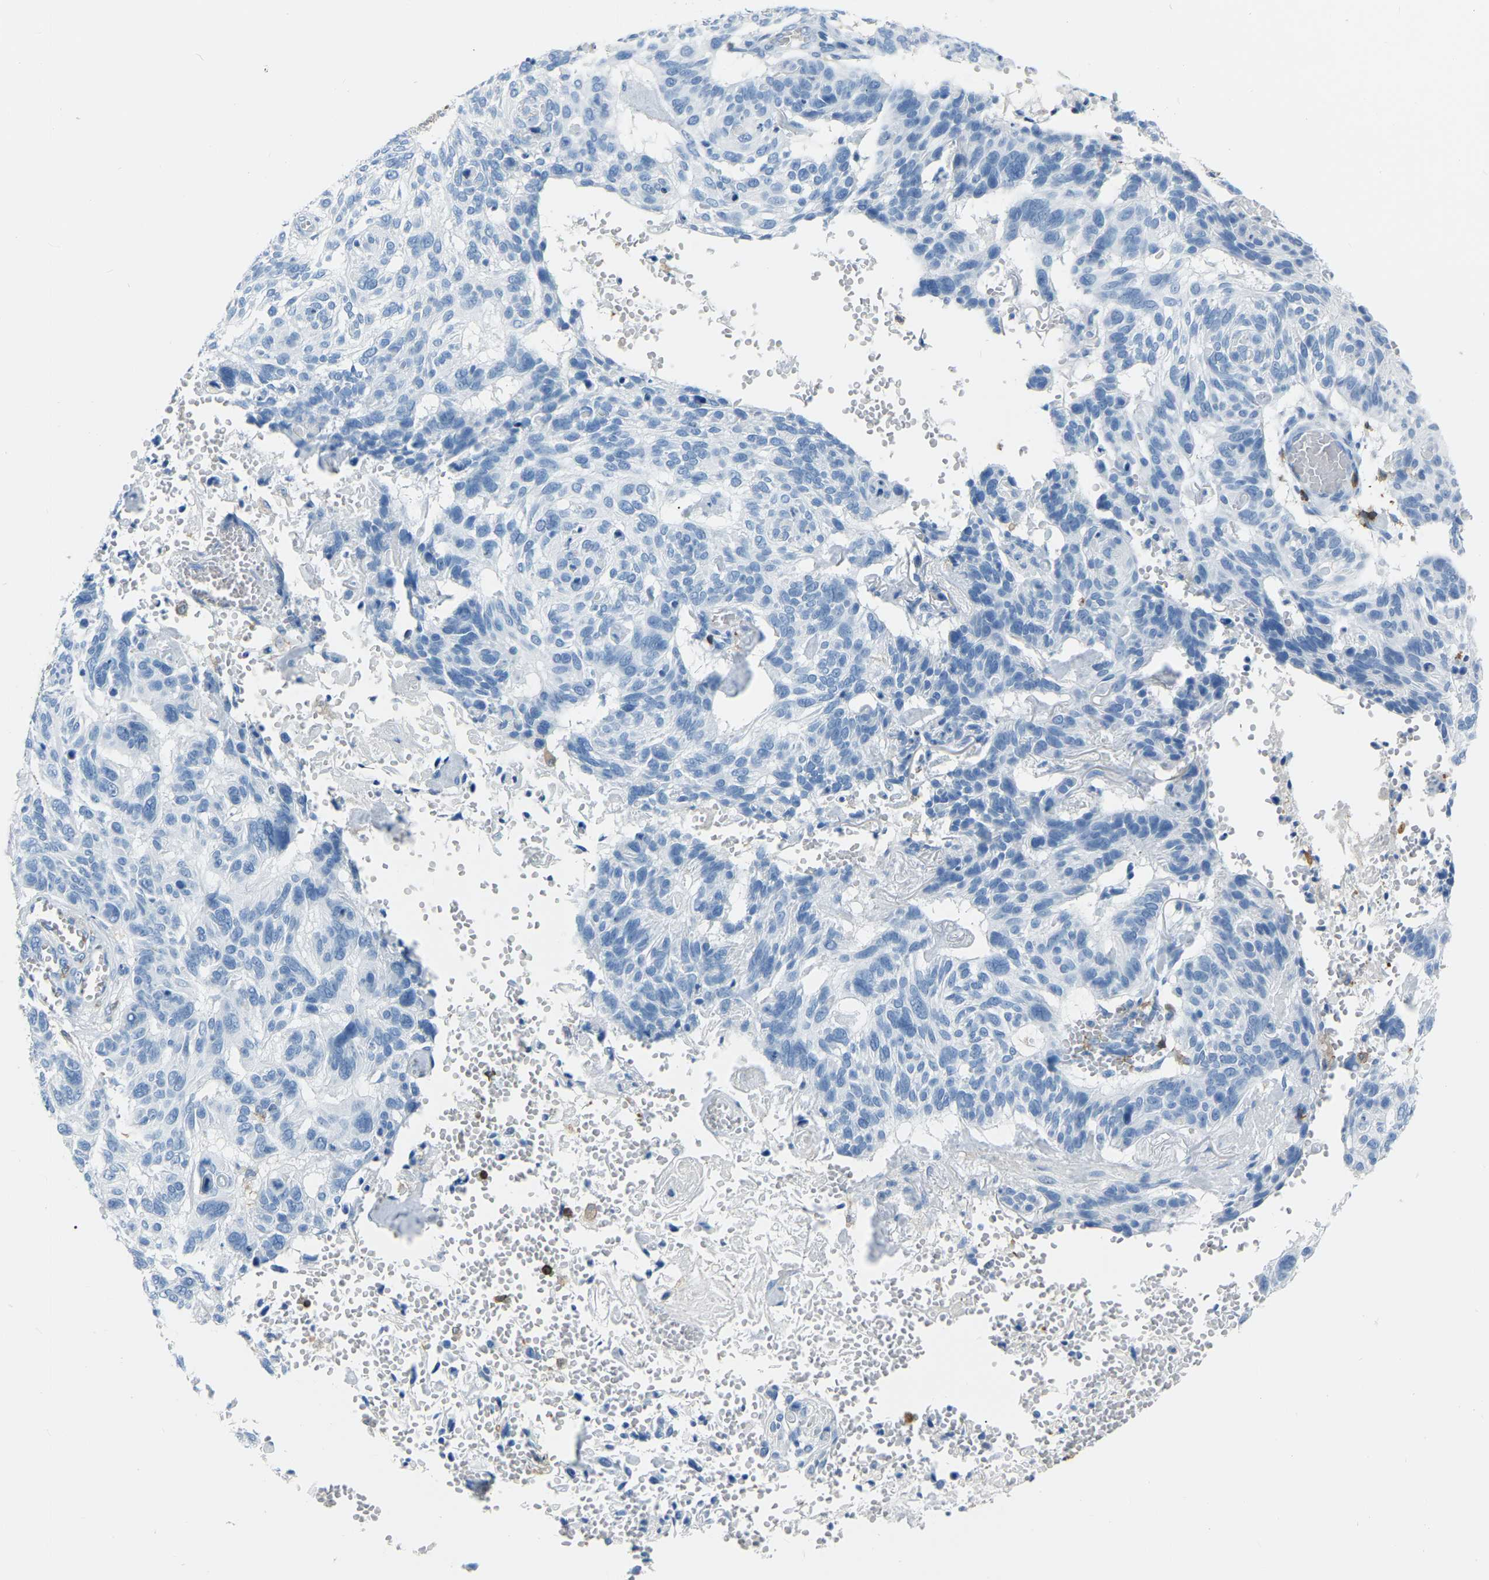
{"staining": {"intensity": "negative", "quantity": "none", "location": "none"}, "tissue": "skin cancer", "cell_type": "Tumor cells", "image_type": "cancer", "snomed": [{"axis": "morphology", "description": "Basal cell carcinoma"}, {"axis": "topography", "description": "Skin"}], "caption": "Immunohistochemistry (IHC) of skin cancer displays no positivity in tumor cells. (DAB immunohistochemistry, high magnification).", "gene": "ARHGAP45", "patient": {"sex": "male", "age": 85}}